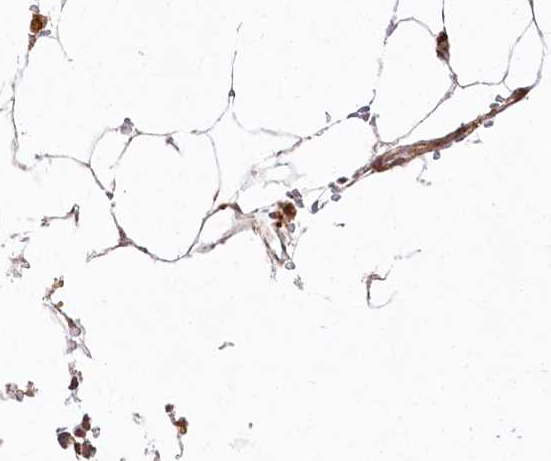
{"staining": {"intensity": "moderate", "quantity": "25%-75%", "location": "cytoplasmic/membranous,nuclear"}, "tissue": "bone marrow", "cell_type": "Hematopoietic cells", "image_type": "normal", "snomed": [{"axis": "morphology", "description": "Normal tissue, NOS"}, {"axis": "topography", "description": "Bone marrow"}], "caption": "Immunohistochemical staining of benign bone marrow demonstrates medium levels of moderate cytoplasmic/membranous,nuclear staining in approximately 25%-75% of hematopoietic cells.", "gene": "FAM13A", "patient": {"sex": "male", "age": 70}}